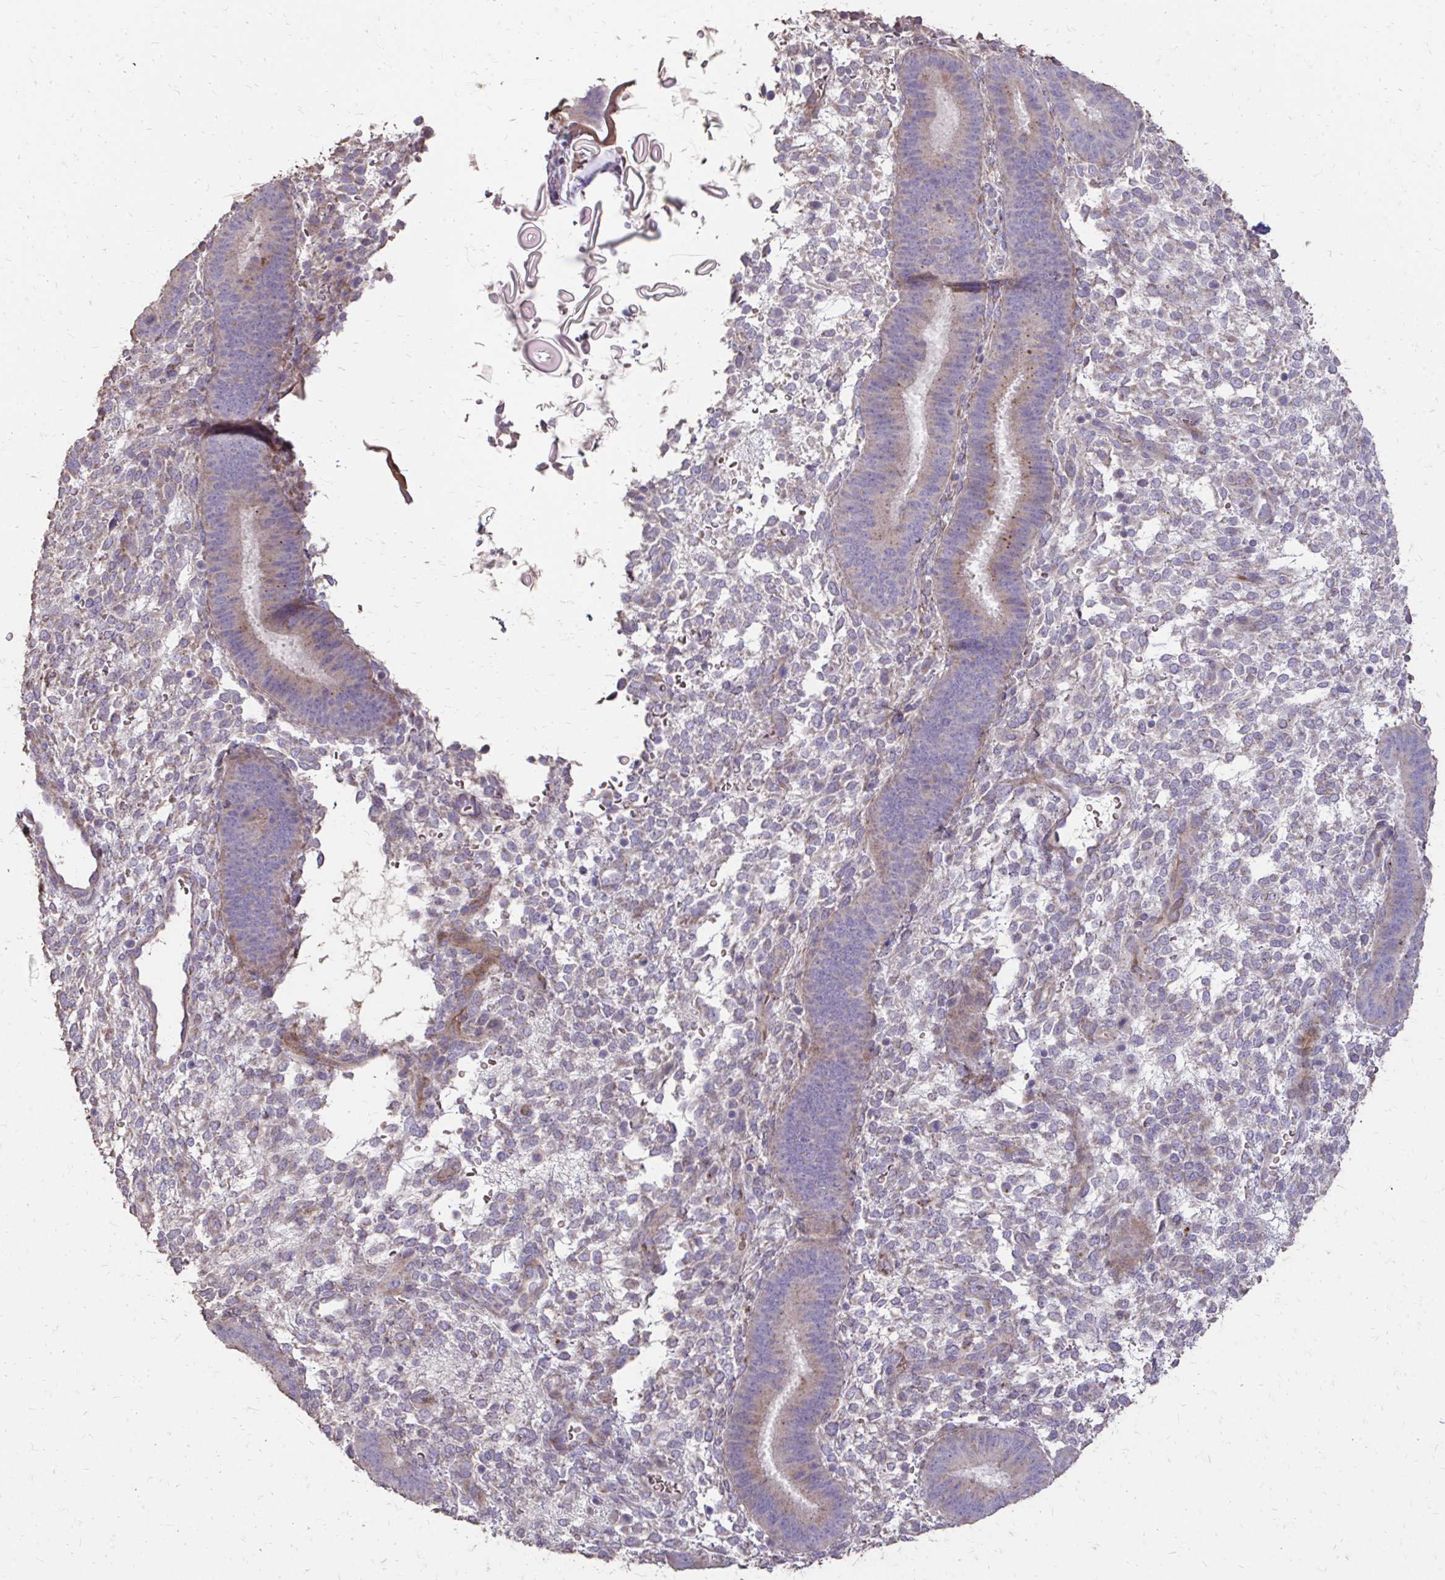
{"staining": {"intensity": "negative", "quantity": "none", "location": "none"}, "tissue": "endometrium", "cell_type": "Cells in endometrial stroma", "image_type": "normal", "snomed": [{"axis": "morphology", "description": "Normal tissue, NOS"}, {"axis": "topography", "description": "Endometrium"}], "caption": "Immunohistochemistry (IHC) image of normal endometrium: human endometrium stained with DAB (3,3'-diaminobenzidine) shows no significant protein positivity in cells in endometrial stroma.", "gene": "MYORG", "patient": {"sex": "female", "age": 39}}